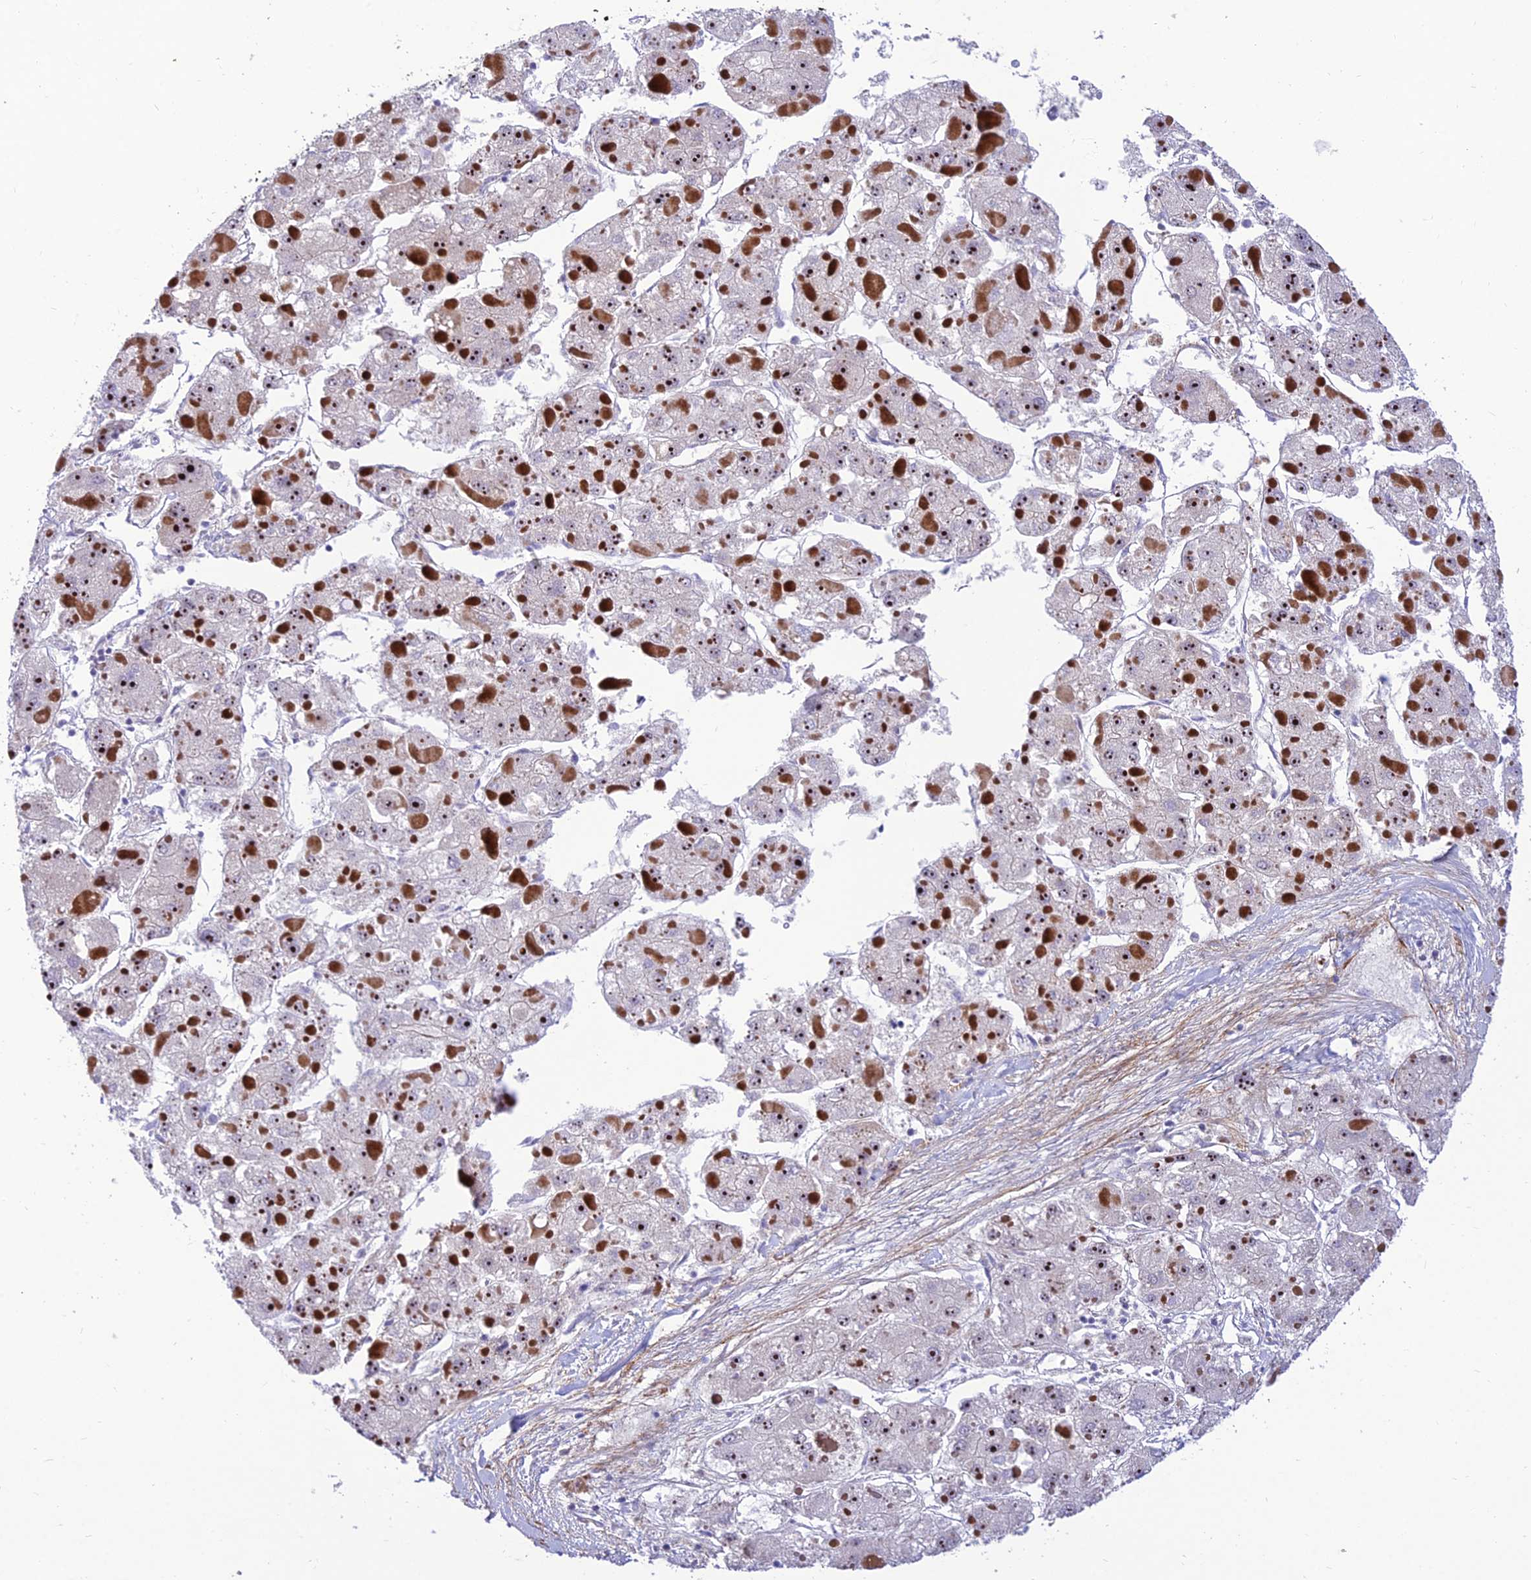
{"staining": {"intensity": "moderate", "quantity": "25%-75%", "location": "nuclear"}, "tissue": "liver cancer", "cell_type": "Tumor cells", "image_type": "cancer", "snomed": [{"axis": "morphology", "description": "Carcinoma, Hepatocellular, NOS"}, {"axis": "topography", "description": "Liver"}], "caption": "An immunohistochemistry (IHC) histopathology image of neoplastic tissue is shown. Protein staining in brown highlights moderate nuclear positivity in hepatocellular carcinoma (liver) within tumor cells.", "gene": "KBTBD7", "patient": {"sex": "female", "age": 73}}